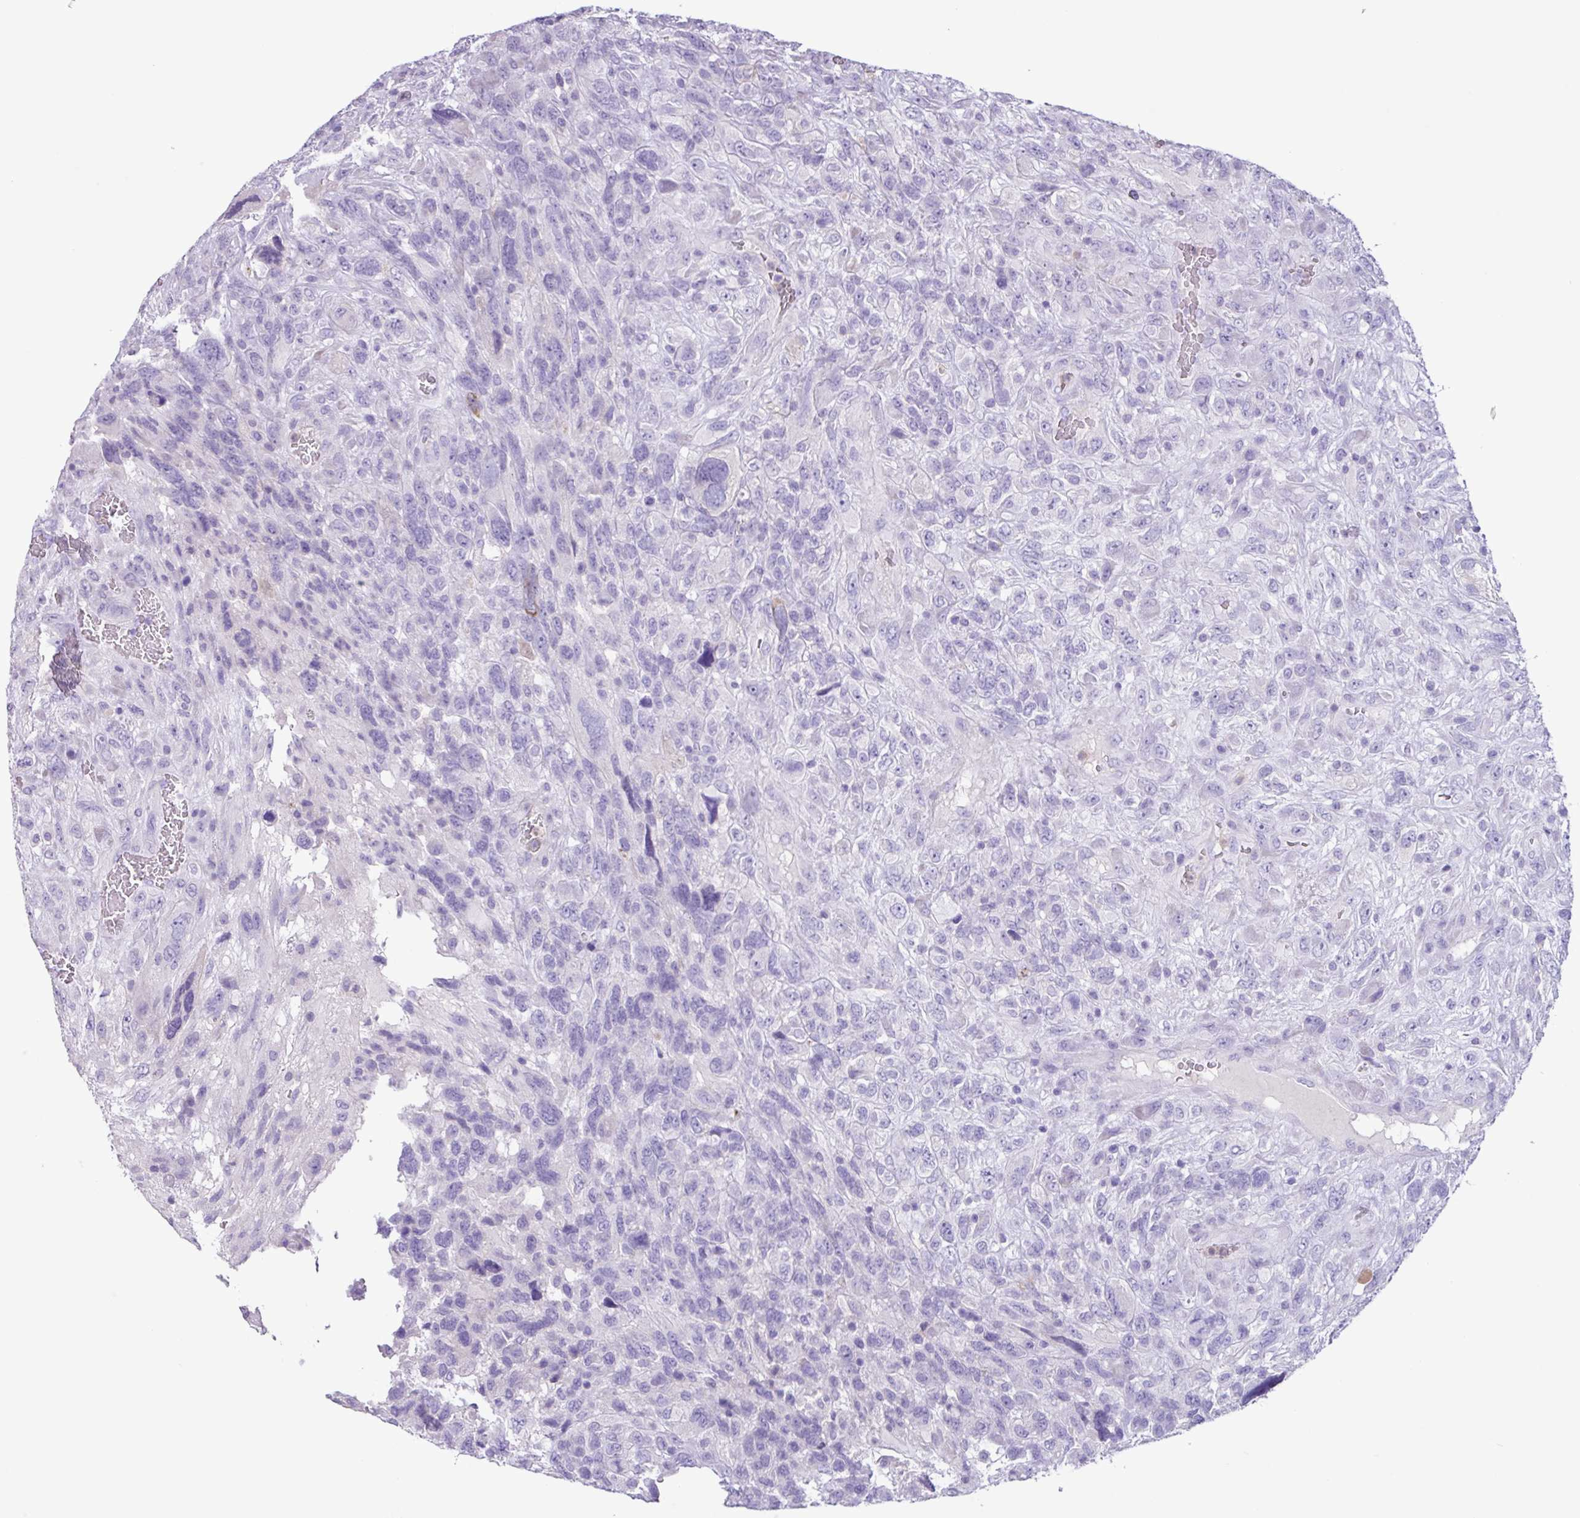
{"staining": {"intensity": "negative", "quantity": "none", "location": "none"}, "tissue": "glioma", "cell_type": "Tumor cells", "image_type": "cancer", "snomed": [{"axis": "morphology", "description": "Glioma, malignant, High grade"}, {"axis": "topography", "description": "Brain"}], "caption": "Tumor cells are negative for protein expression in human high-grade glioma (malignant). (DAB immunohistochemistry (IHC) with hematoxylin counter stain).", "gene": "CYSTM1", "patient": {"sex": "male", "age": 61}}